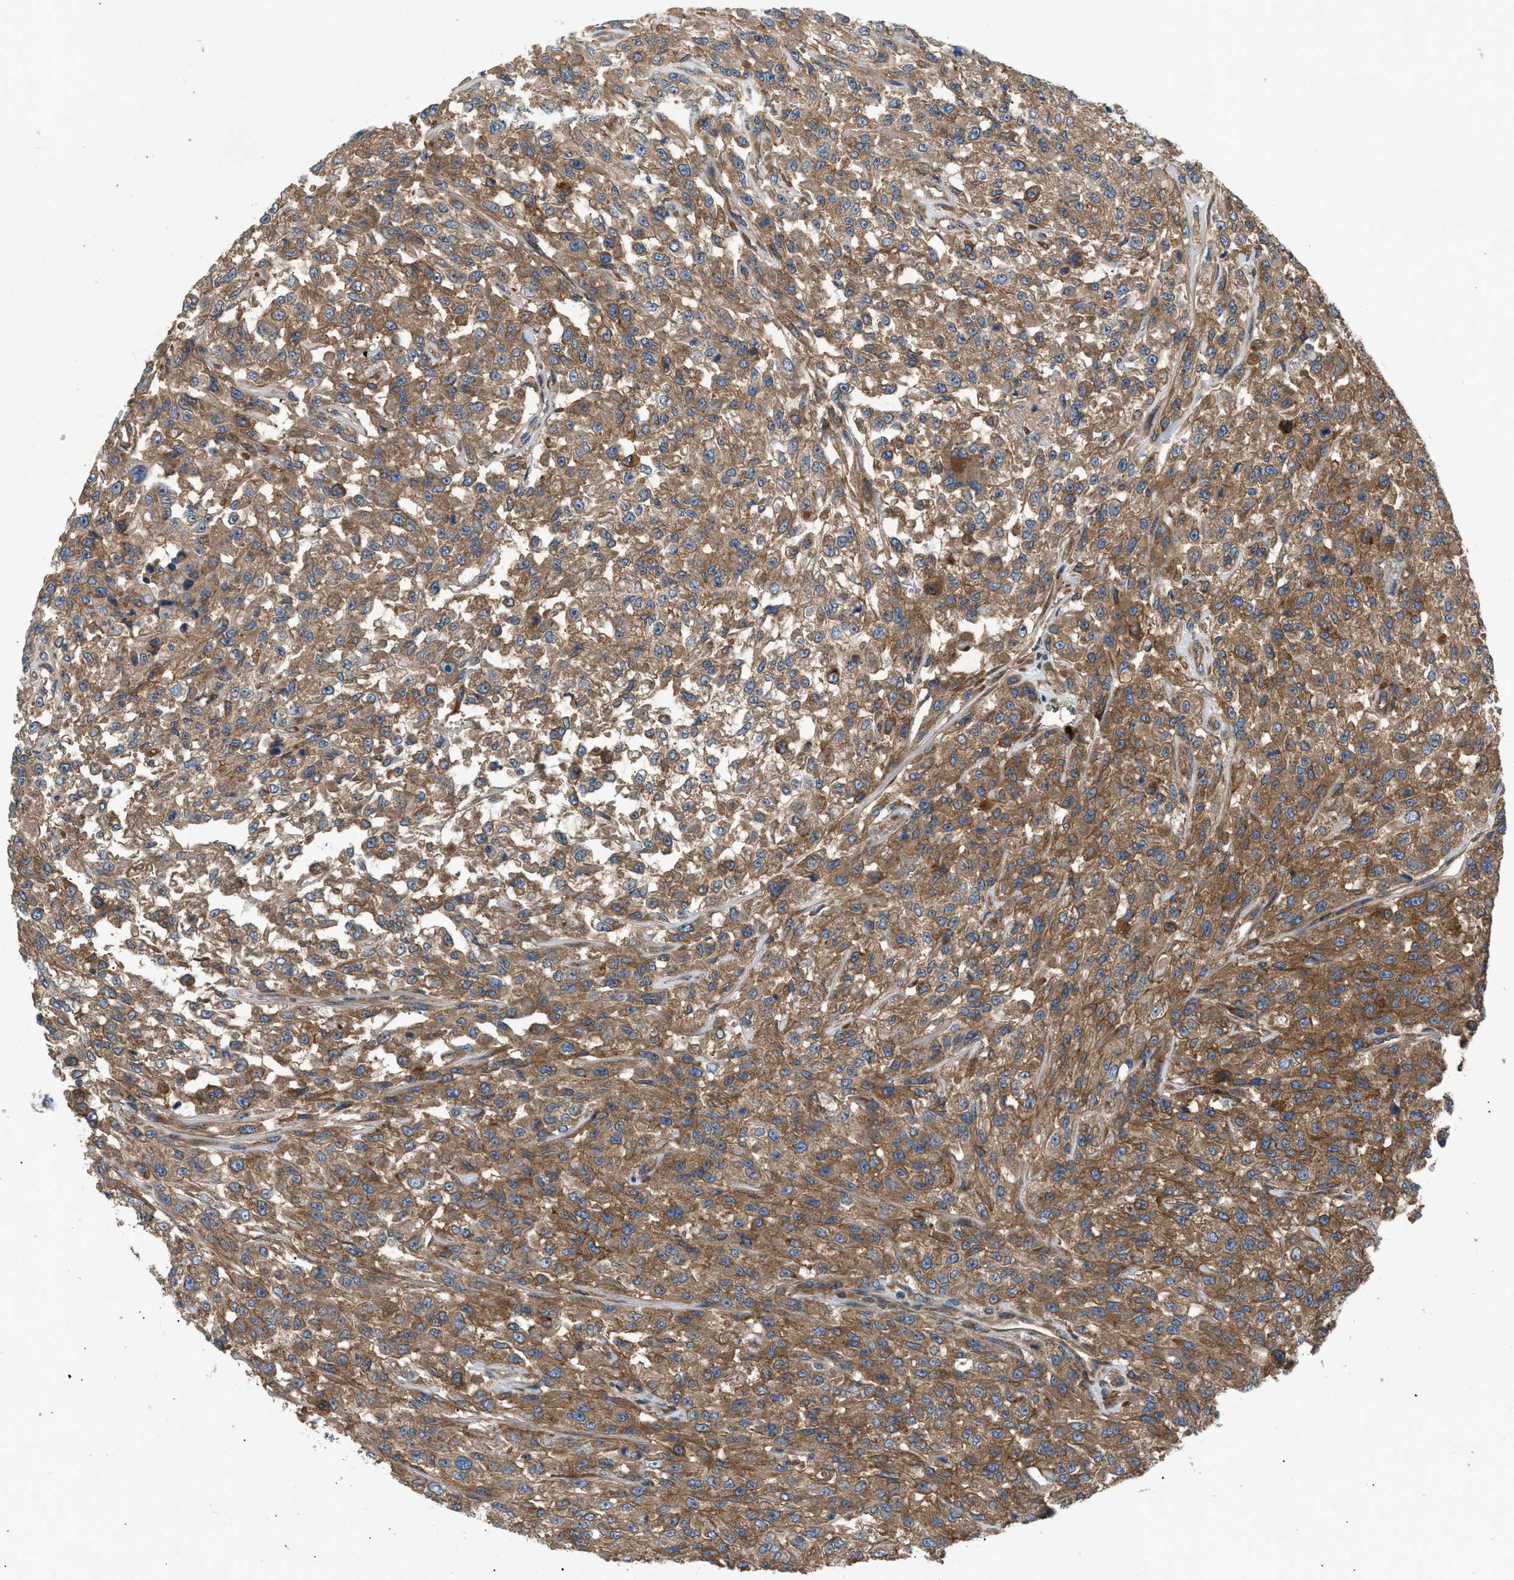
{"staining": {"intensity": "moderate", "quantity": ">75%", "location": "cytoplasmic/membranous"}, "tissue": "urothelial cancer", "cell_type": "Tumor cells", "image_type": "cancer", "snomed": [{"axis": "morphology", "description": "Urothelial carcinoma, High grade"}, {"axis": "topography", "description": "Urinary bladder"}], "caption": "IHC histopathology image of neoplastic tissue: urothelial carcinoma (high-grade) stained using immunohistochemistry exhibits medium levels of moderate protein expression localized specifically in the cytoplasmic/membranous of tumor cells, appearing as a cytoplasmic/membranous brown color.", "gene": "LYSMD3", "patient": {"sex": "male", "age": 46}}